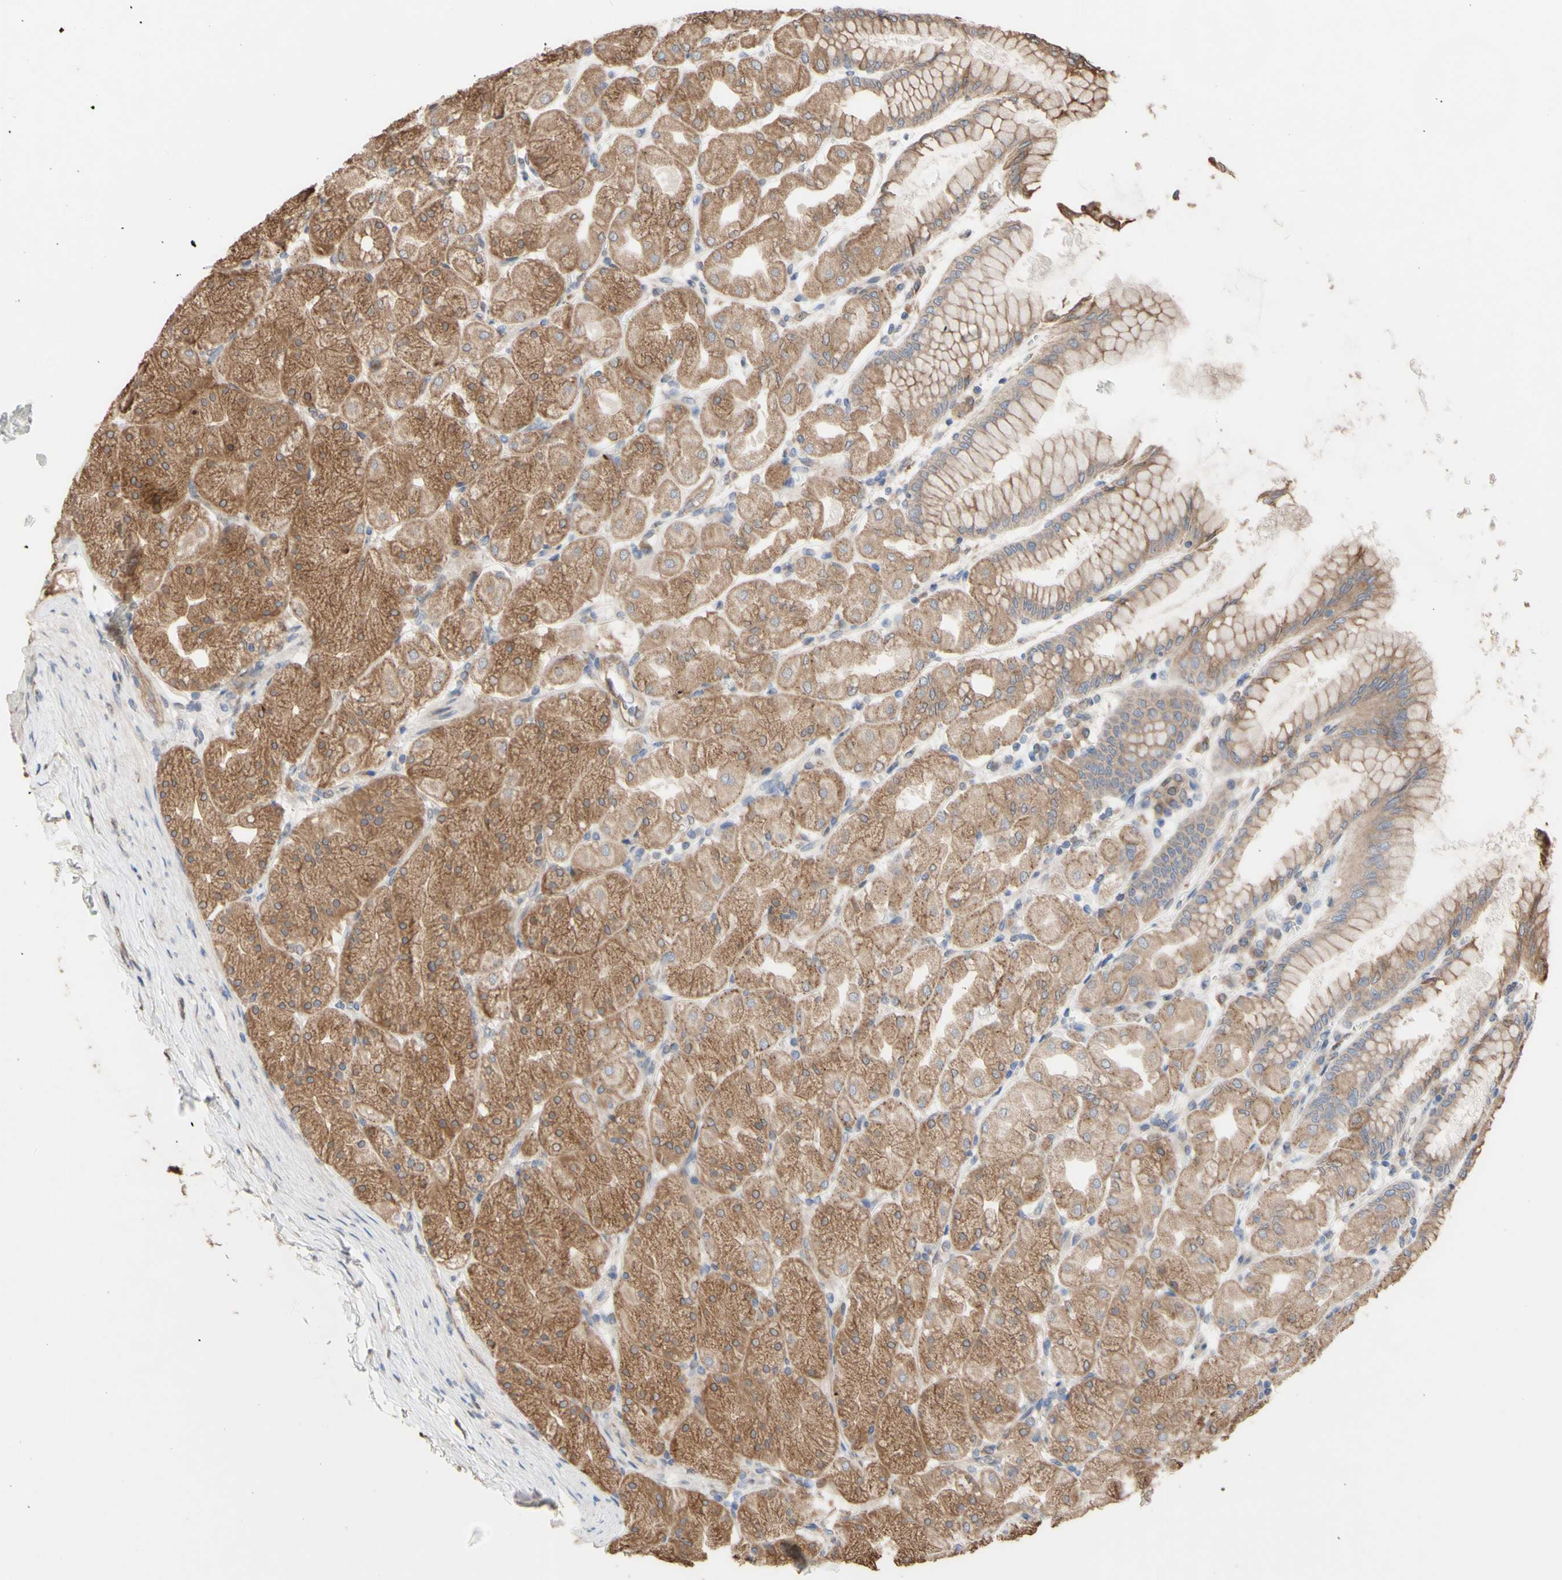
{"staining": {"intensity": "moderate", "quantity": ">75%", "location": "cytoplasmic/membranous"}, "tissue": "stomach", "cell_type": "Glandular cells", "image_type": "normal", "snomed": [{"axis": "morphology", "description": "Normal tissue, NOS"}, {"axis": "topography", "description": "Stomach, upper"}], "caption": "Immunohistochemistry staining of normal stomach, which reveals medium levels of moderate cytoplasmic/membranous staining in about >75% of glandular cells indicating moderate cytoplasmic/membranous protein positivity. The staining was performed using DAB (3,3'-diaminobenzidine) (brown) for protein detection and nuclei were counterstained in hematoxylin (blue).", "gene": "NECTIN3", "patient": {"sex": "female", "age": 56}}